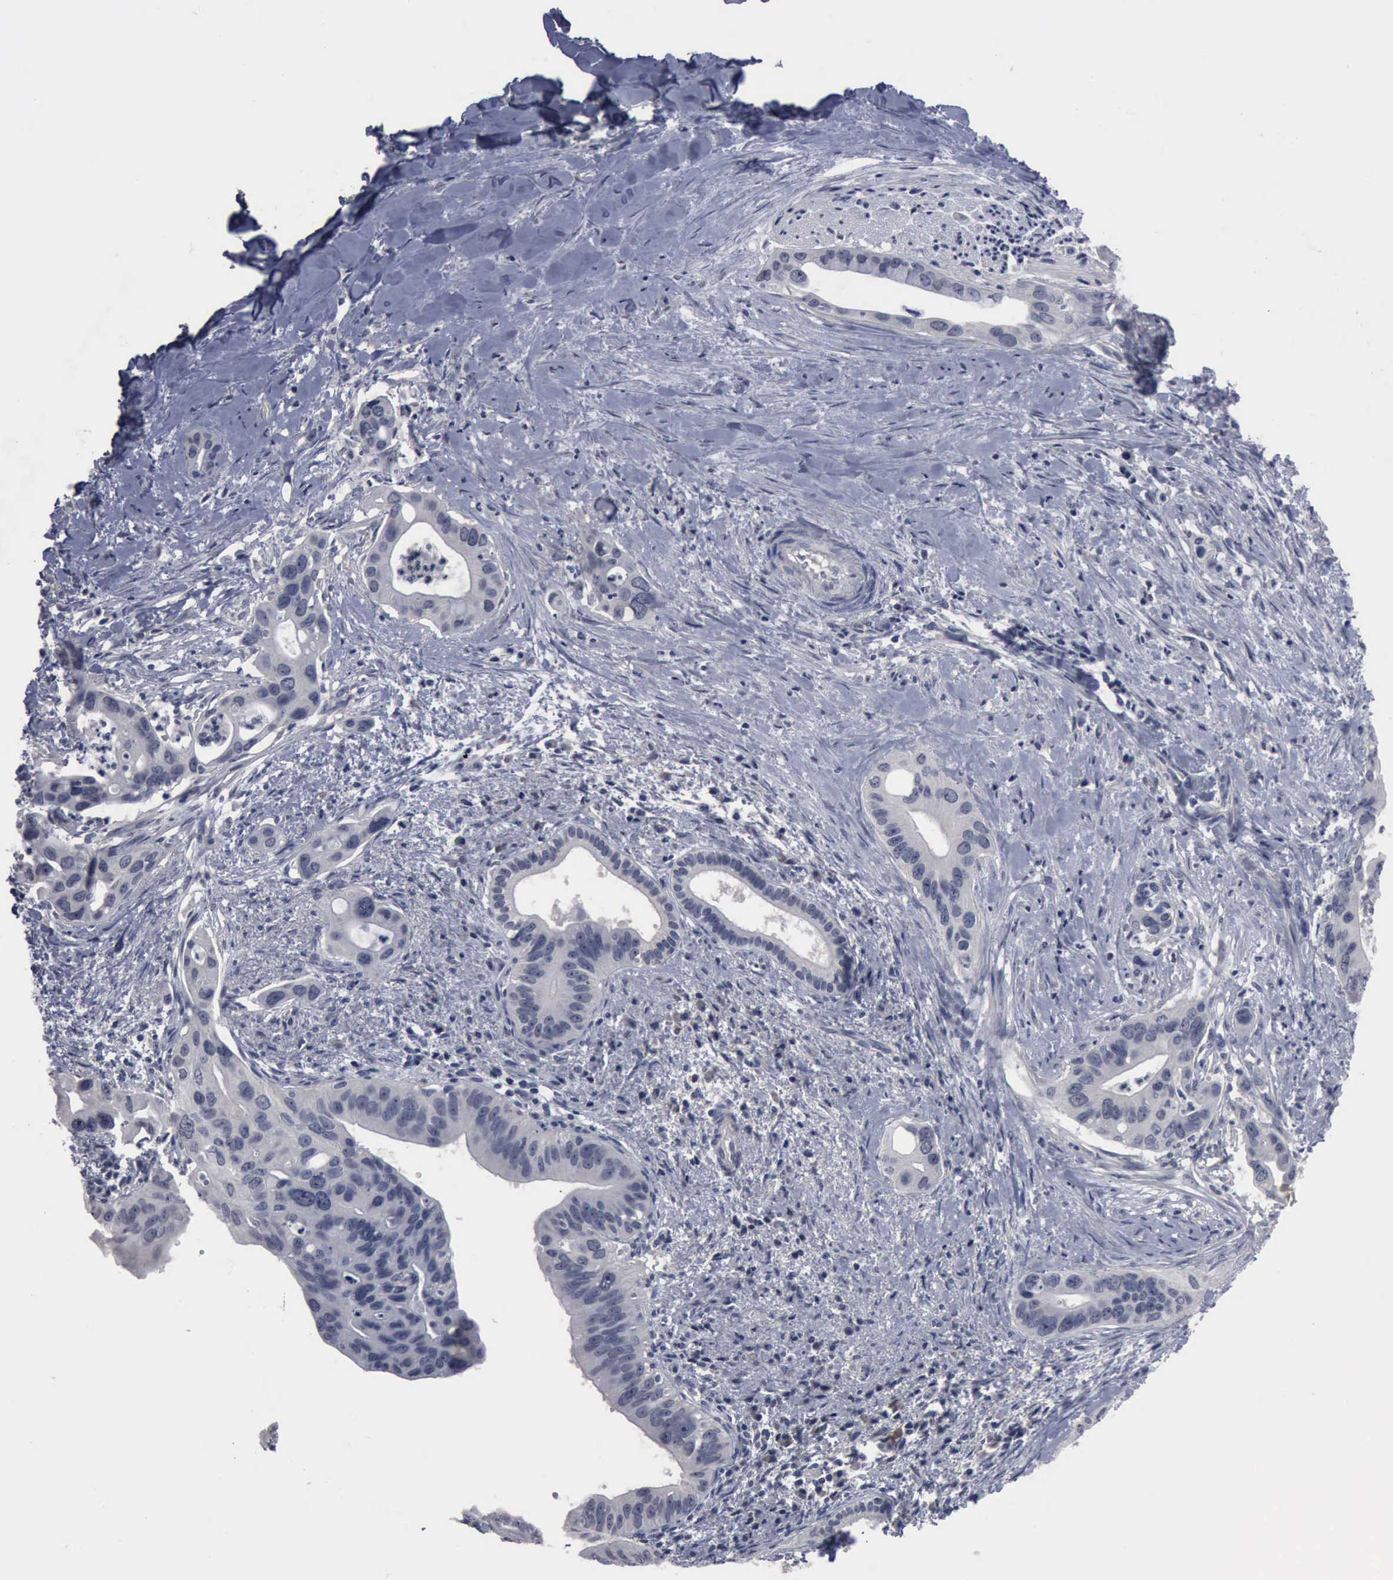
{"staining": {"intensity": "negative", "quantity": "none", "location": "none"}, "tissue": "liver cancer", "cell_type": "Tumor cells", "image_type": "cancer", "snomed": [{"axis": "morphology", "description": "Cholangiocarcinoma"}, {"axis": "topography", "description": "Liver"}], "caption": "This is an IHC photomicrograph of liver cancer (cholangiocarcinoma). There is no expression in tumor cells.", "gene": "MYO18B", "patient": {"sex": "female", "age": 65}}